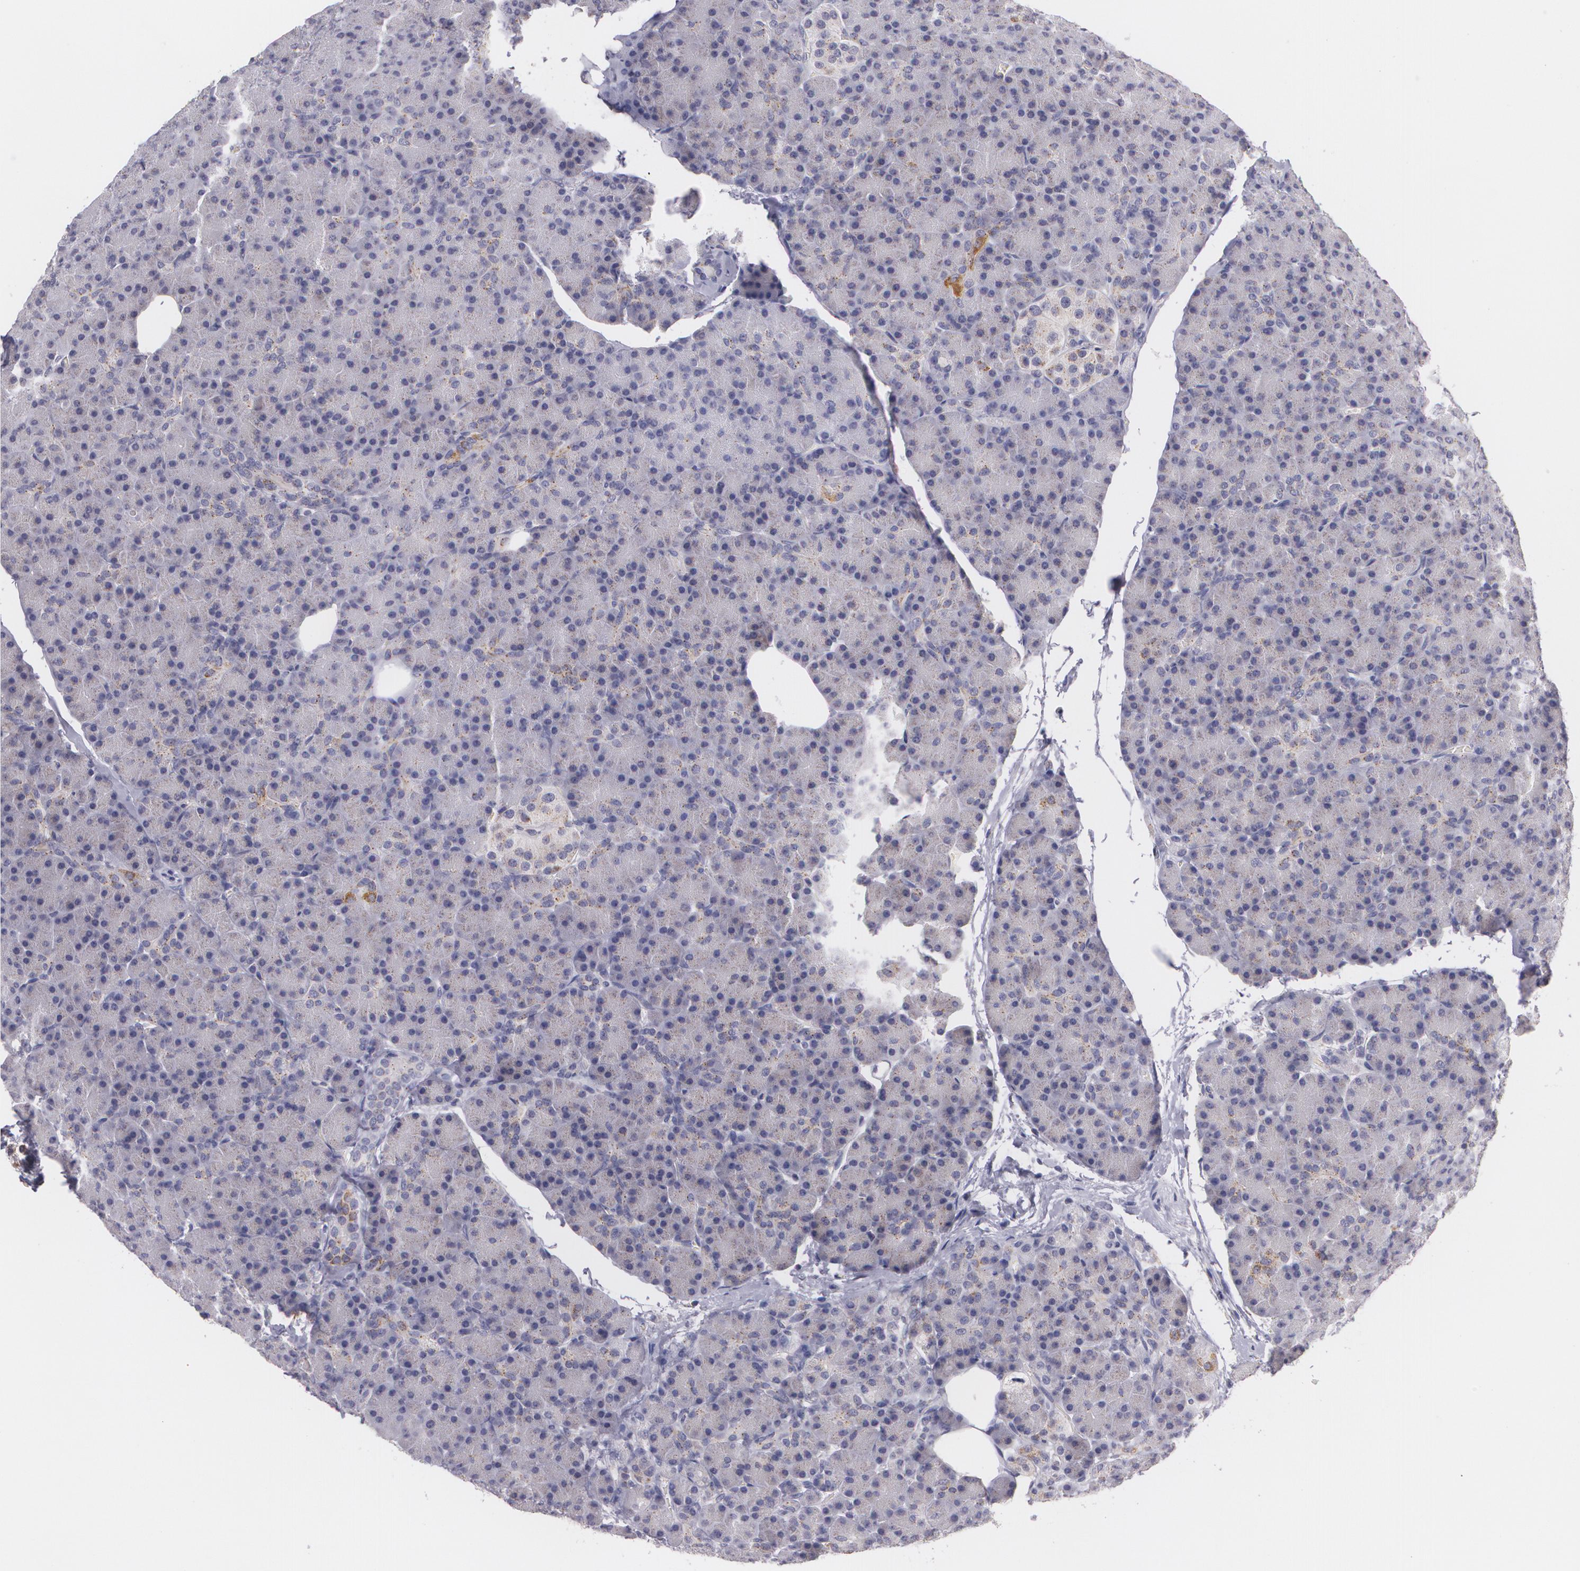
{"staining": {"intensity": "strong", "quantity": "<25%", "location": "cytoplasmic/membranous"}, "tissue": "pancreas", "cell_type": "Exocrine glandular cells", "image_type": "normal", "snomed": [{"axis": "morphology", "description": "Normal tissue, NOS"}, {"axis": "topography", "description": "Pancreas"}], "caption": "DAB (3,3'-diaminobenzidine) immunohistochemical staining of normal human pancreas demonstrates strong cytoplasmic/membranous protein staining in approximately <25% of exocrine glandular cells. (Brightfield microscopy of DAB IHC at high magnification).", "gene": "CILK1", "patient": {"sex": "female", "age": 43}}